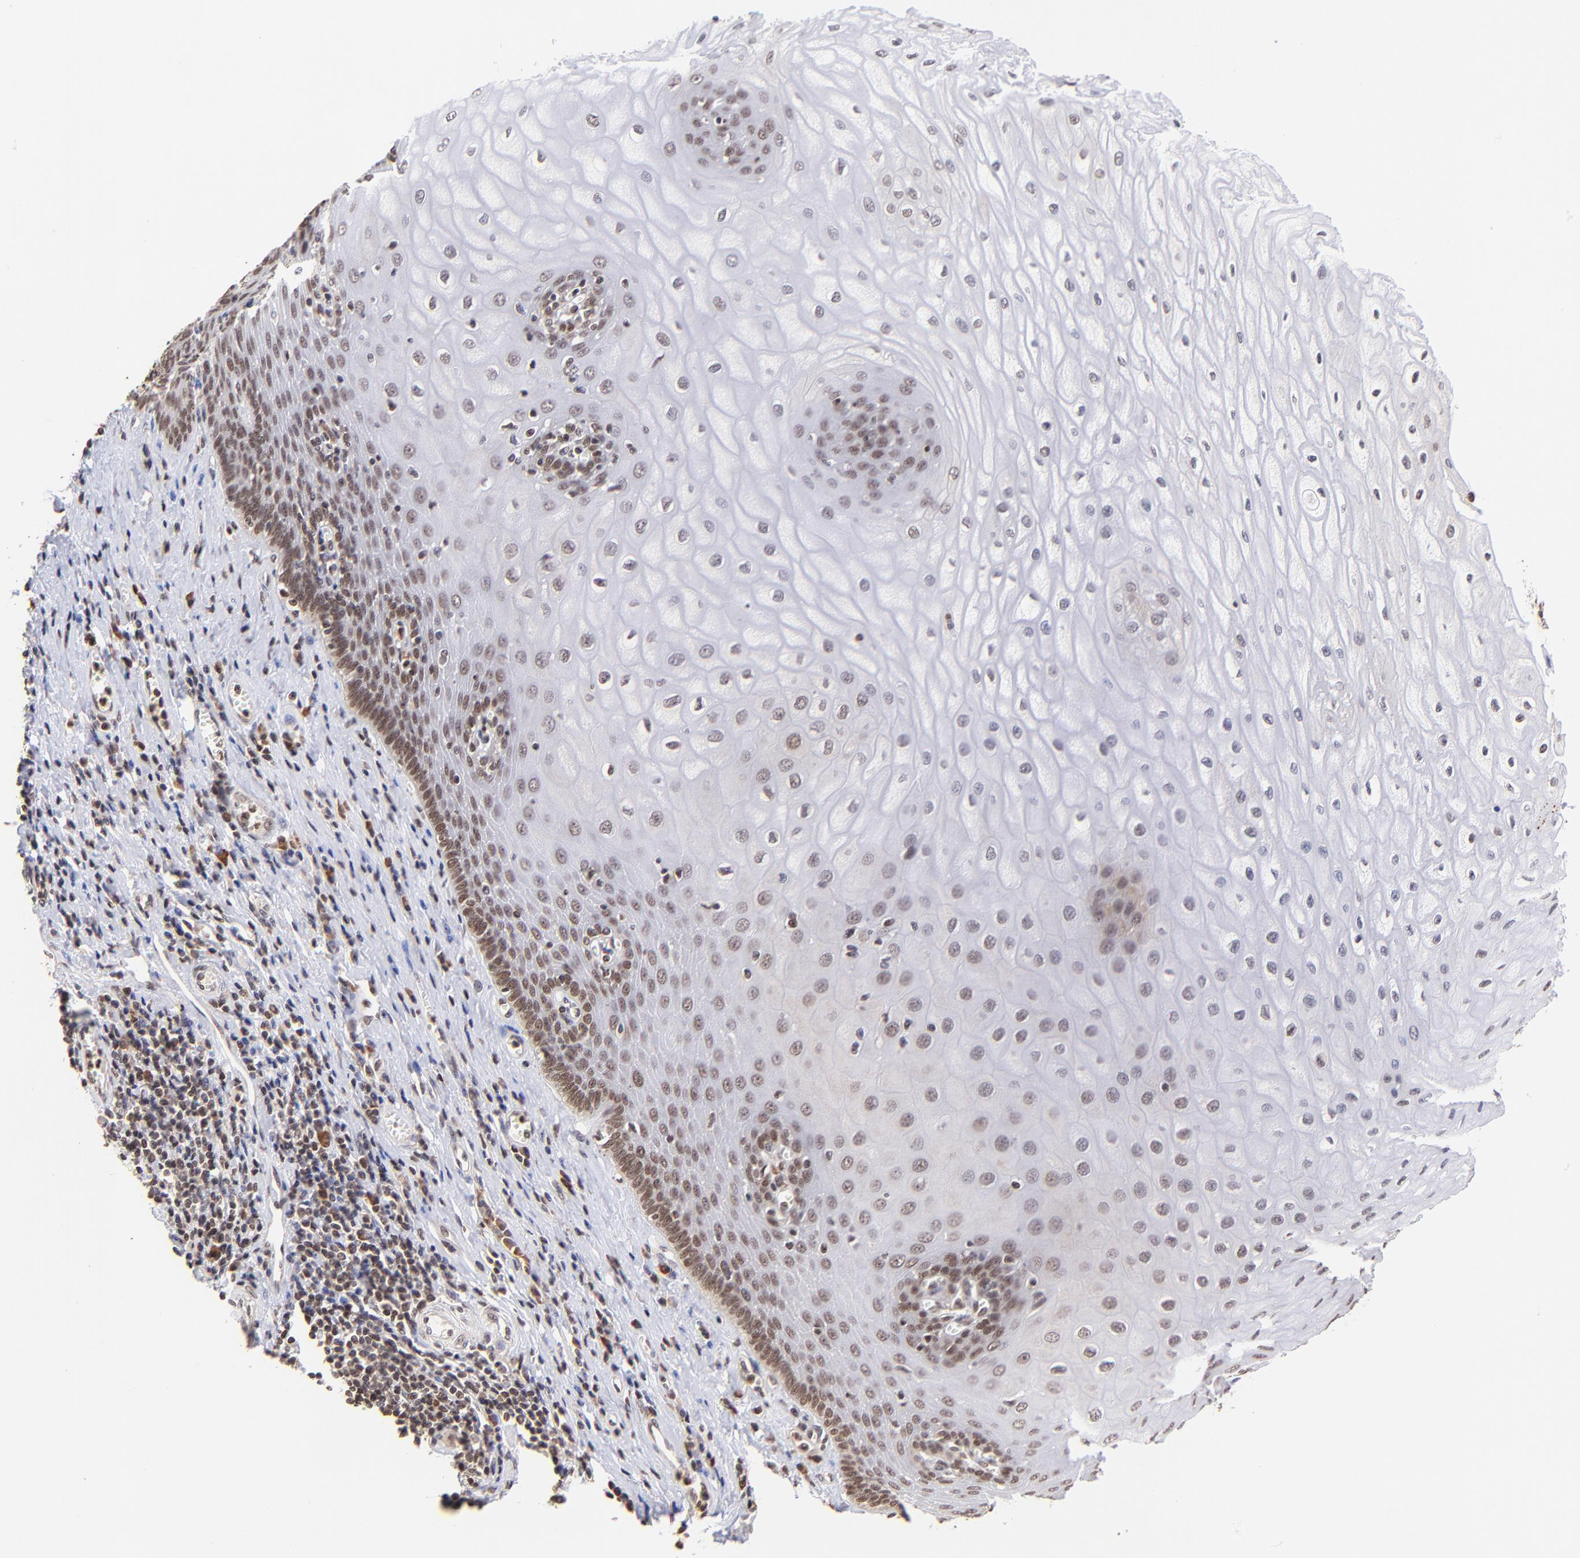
{"staining": {"intensity": "moderate", "quantity": "25%-75%", "location": "nuclear"}, "tissue": "esophagus", "cell_type": "Squamous epithelial cells", "image_type": "normal", "snomed": [{"axis": "morphology", "description": "Normal tissue, NOS"}, {"axis": "morphology", "description": "Squamous cell carcinoma, NOS"}, {"axis": "topography", "description": "Esophagus"}], "caption": "Immunohistochemistry (IHC) image of benign esophagus stained for a protein (brown), which displays medium levels of moderate nuclear expression in approximately 25%-75% of squamous epithelial cells.", "gene": "WDR25", "patient": {"sex": "male", "age": 65}}